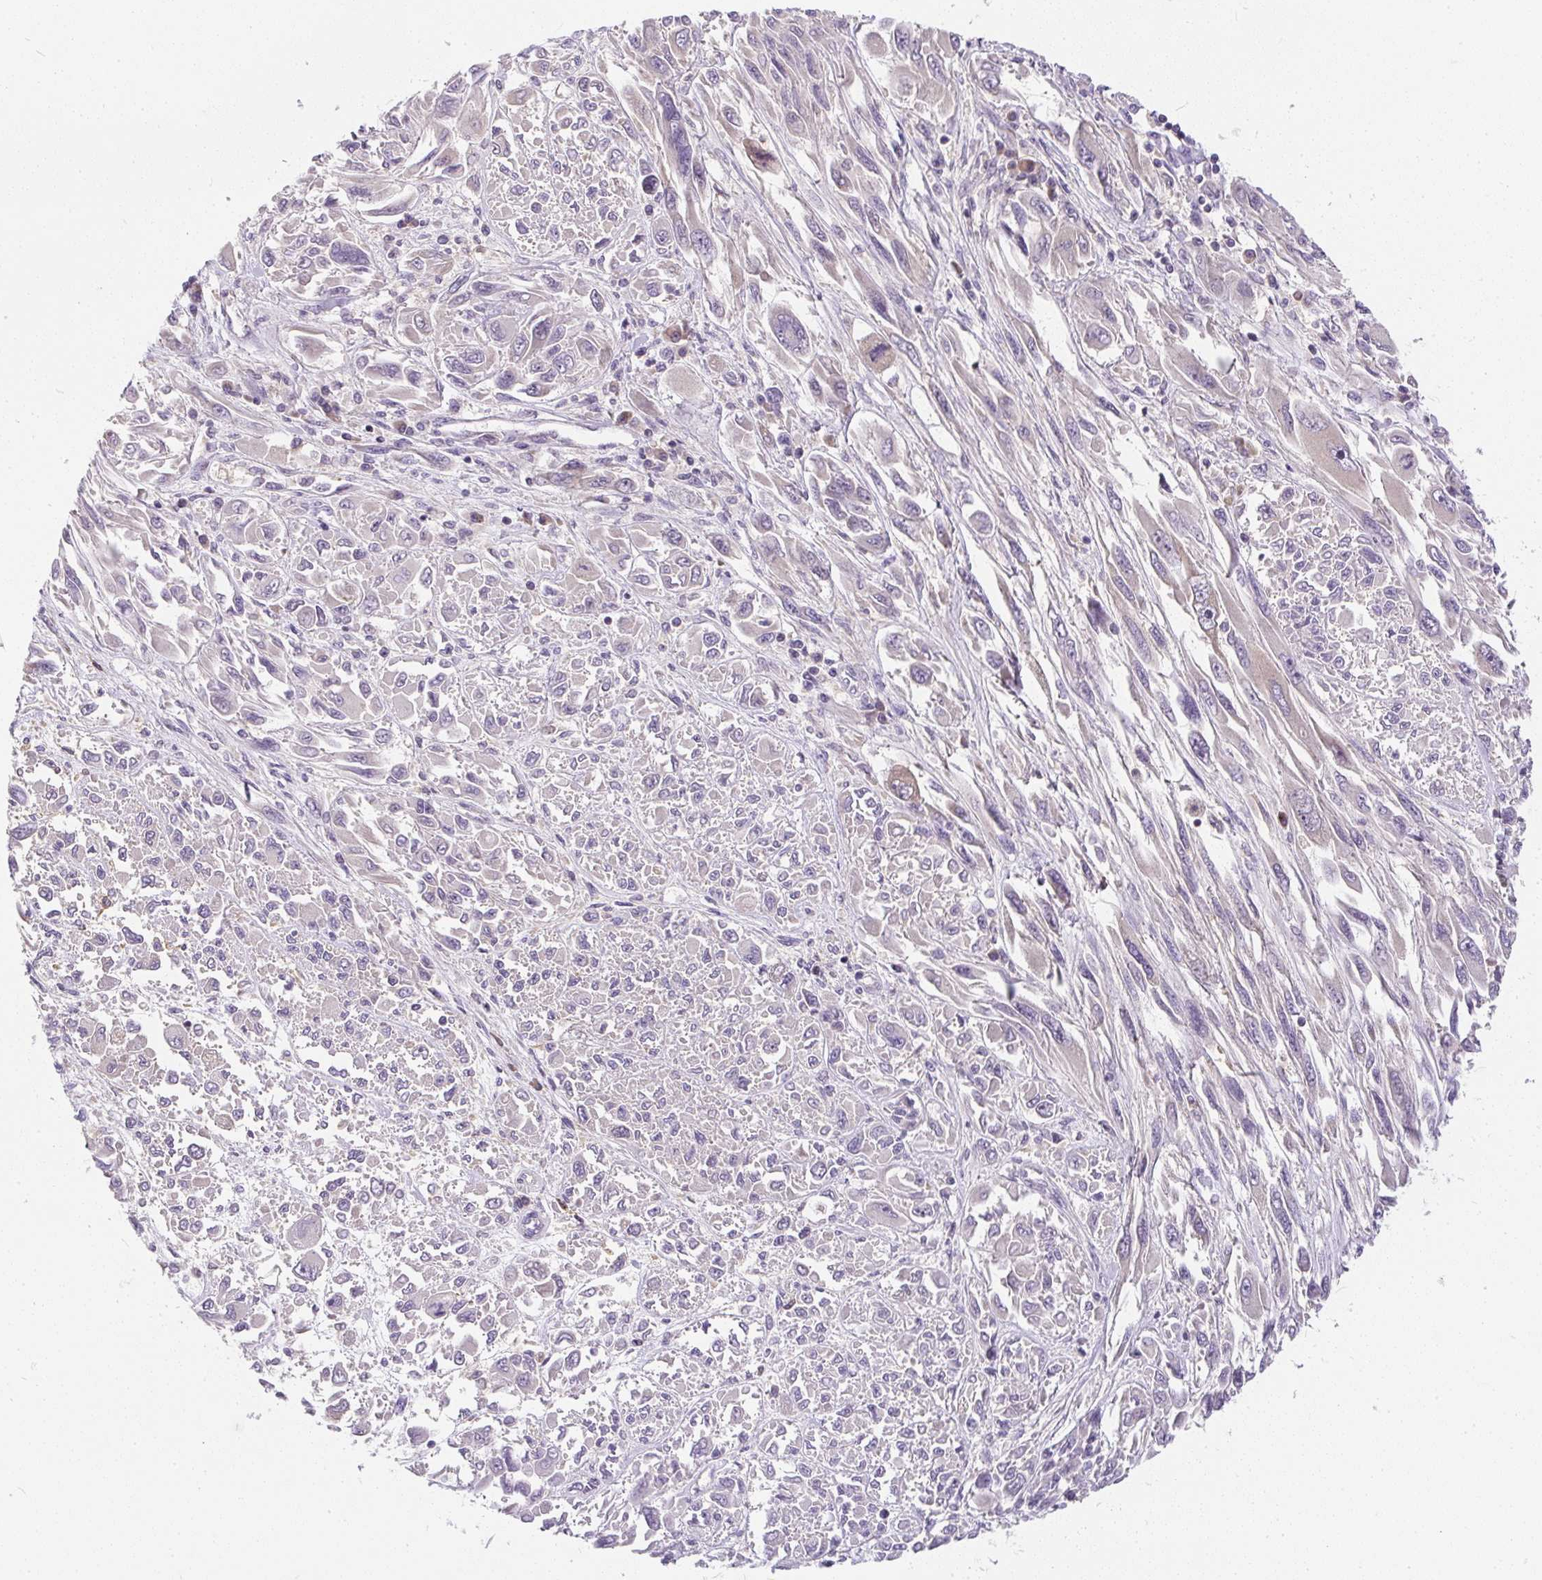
{"staining": {"intensity": "negative", "quantity": "none", "location": "none"}, "tissue": "melanoma", "cell_type": "Tumor cells", "image_type": "cancer", "snomed": [{"axis": "morphology", "description": "Malignant melanoma, NOS"}, {"axis": "topography", "description": "Skin"}], "caption": "The image reveals no staining of tumor cells in malignant melanoma.", "gene": "CYP20A1", "patient": {"sex": "female", "age": 91}}